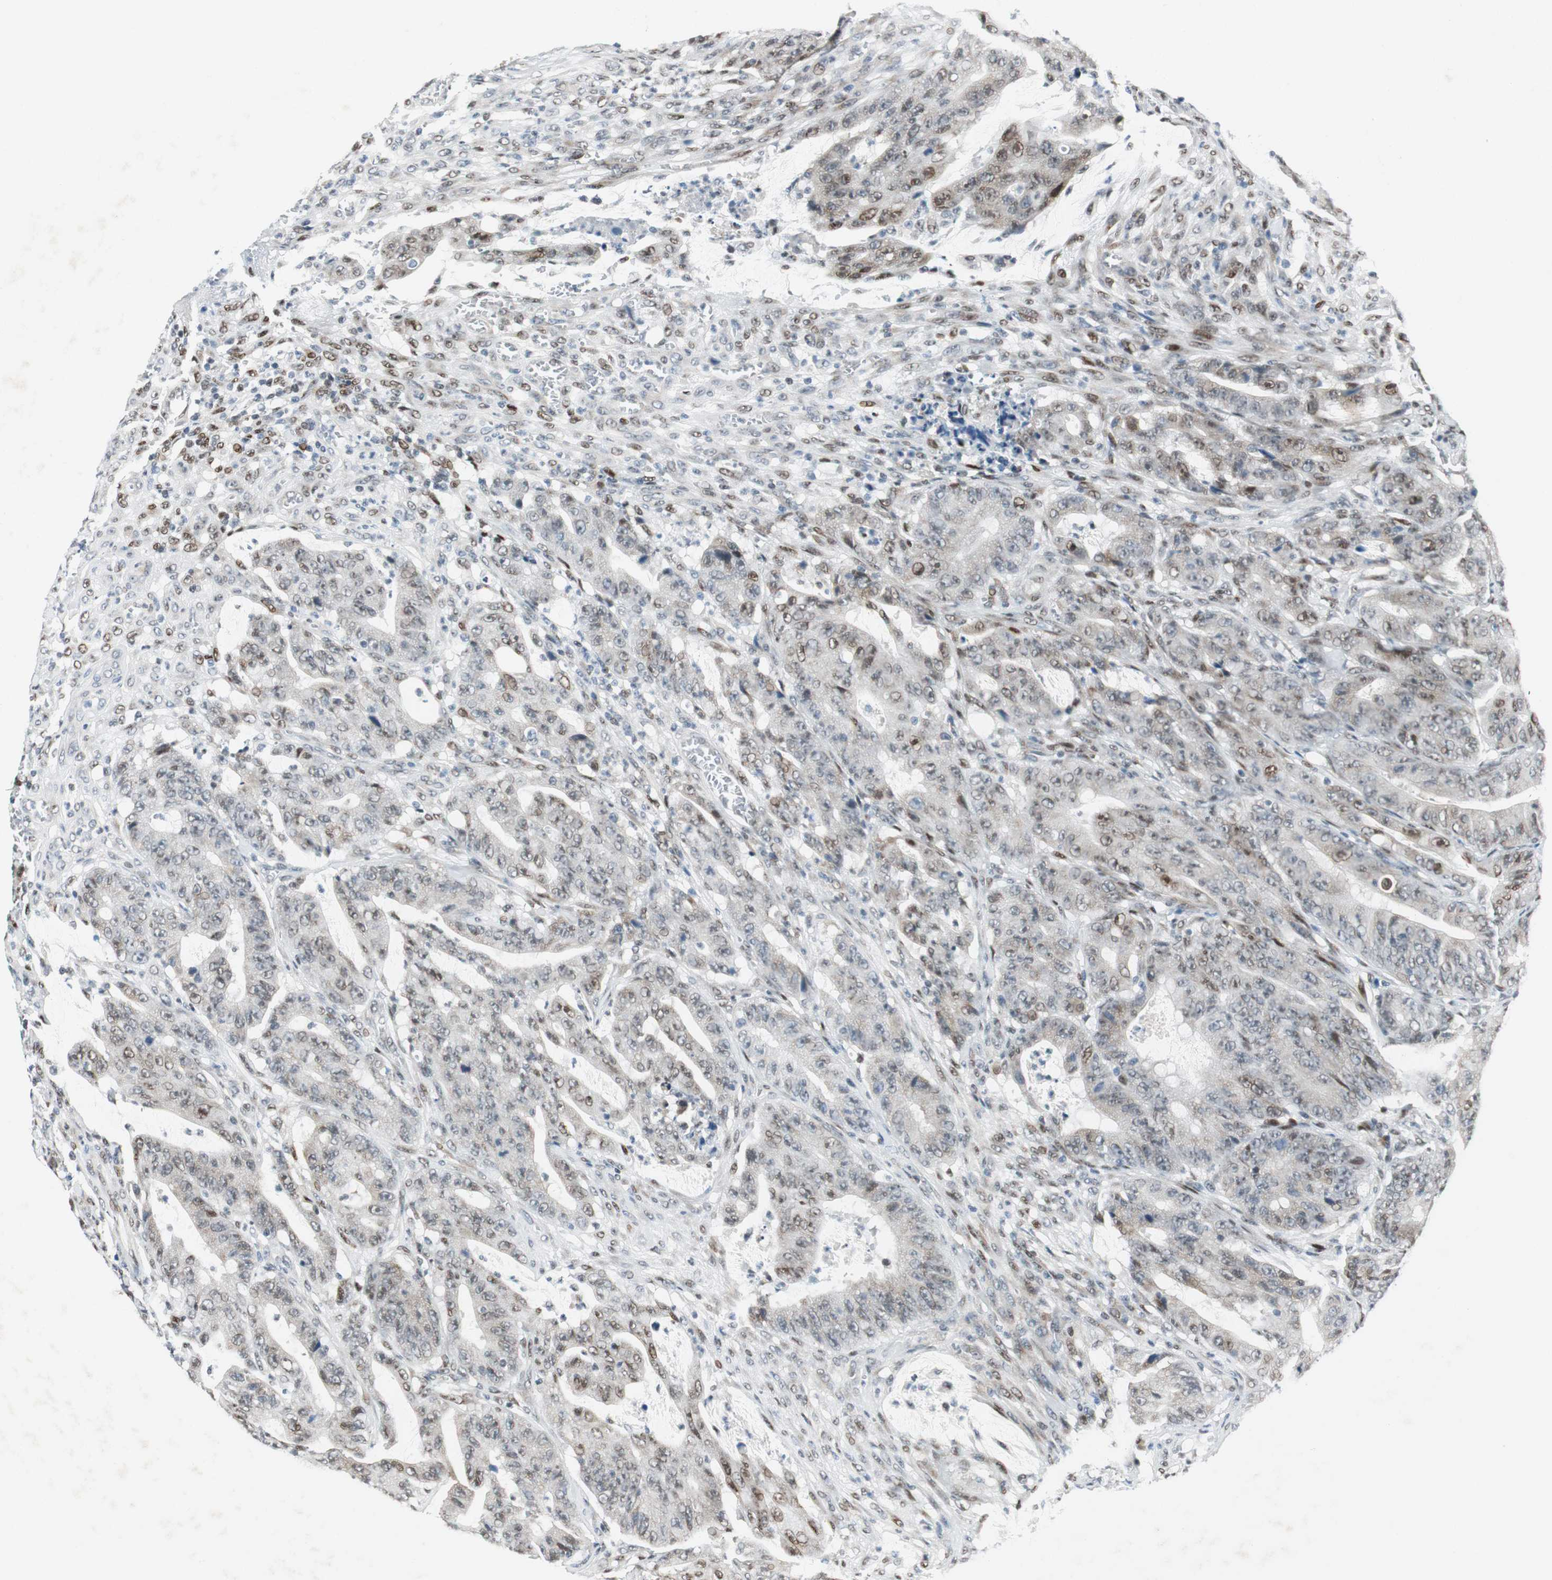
{"staining": {"intensity": "moderate", "quantity": "<25%", "location": "nuclear"}, "tissue": "colorectal cancer", "cell_type": "Tumor cells", "image_type": "cancer", "snomed": [{"axis": "morphology", "description": "Adenocarcinoma, NOS"}, {"axis": "topography", "description": "Colon"}], "caption": "DAB (3,3'-diaminobenzidine) immunohistochemical staining of human adenocarcinoma (colorectal) shows moderate nuclear protein staining in about <25% of tumor cells.", "gene": "AJUBA", "patient": {"sex": "male", "age": 45}}